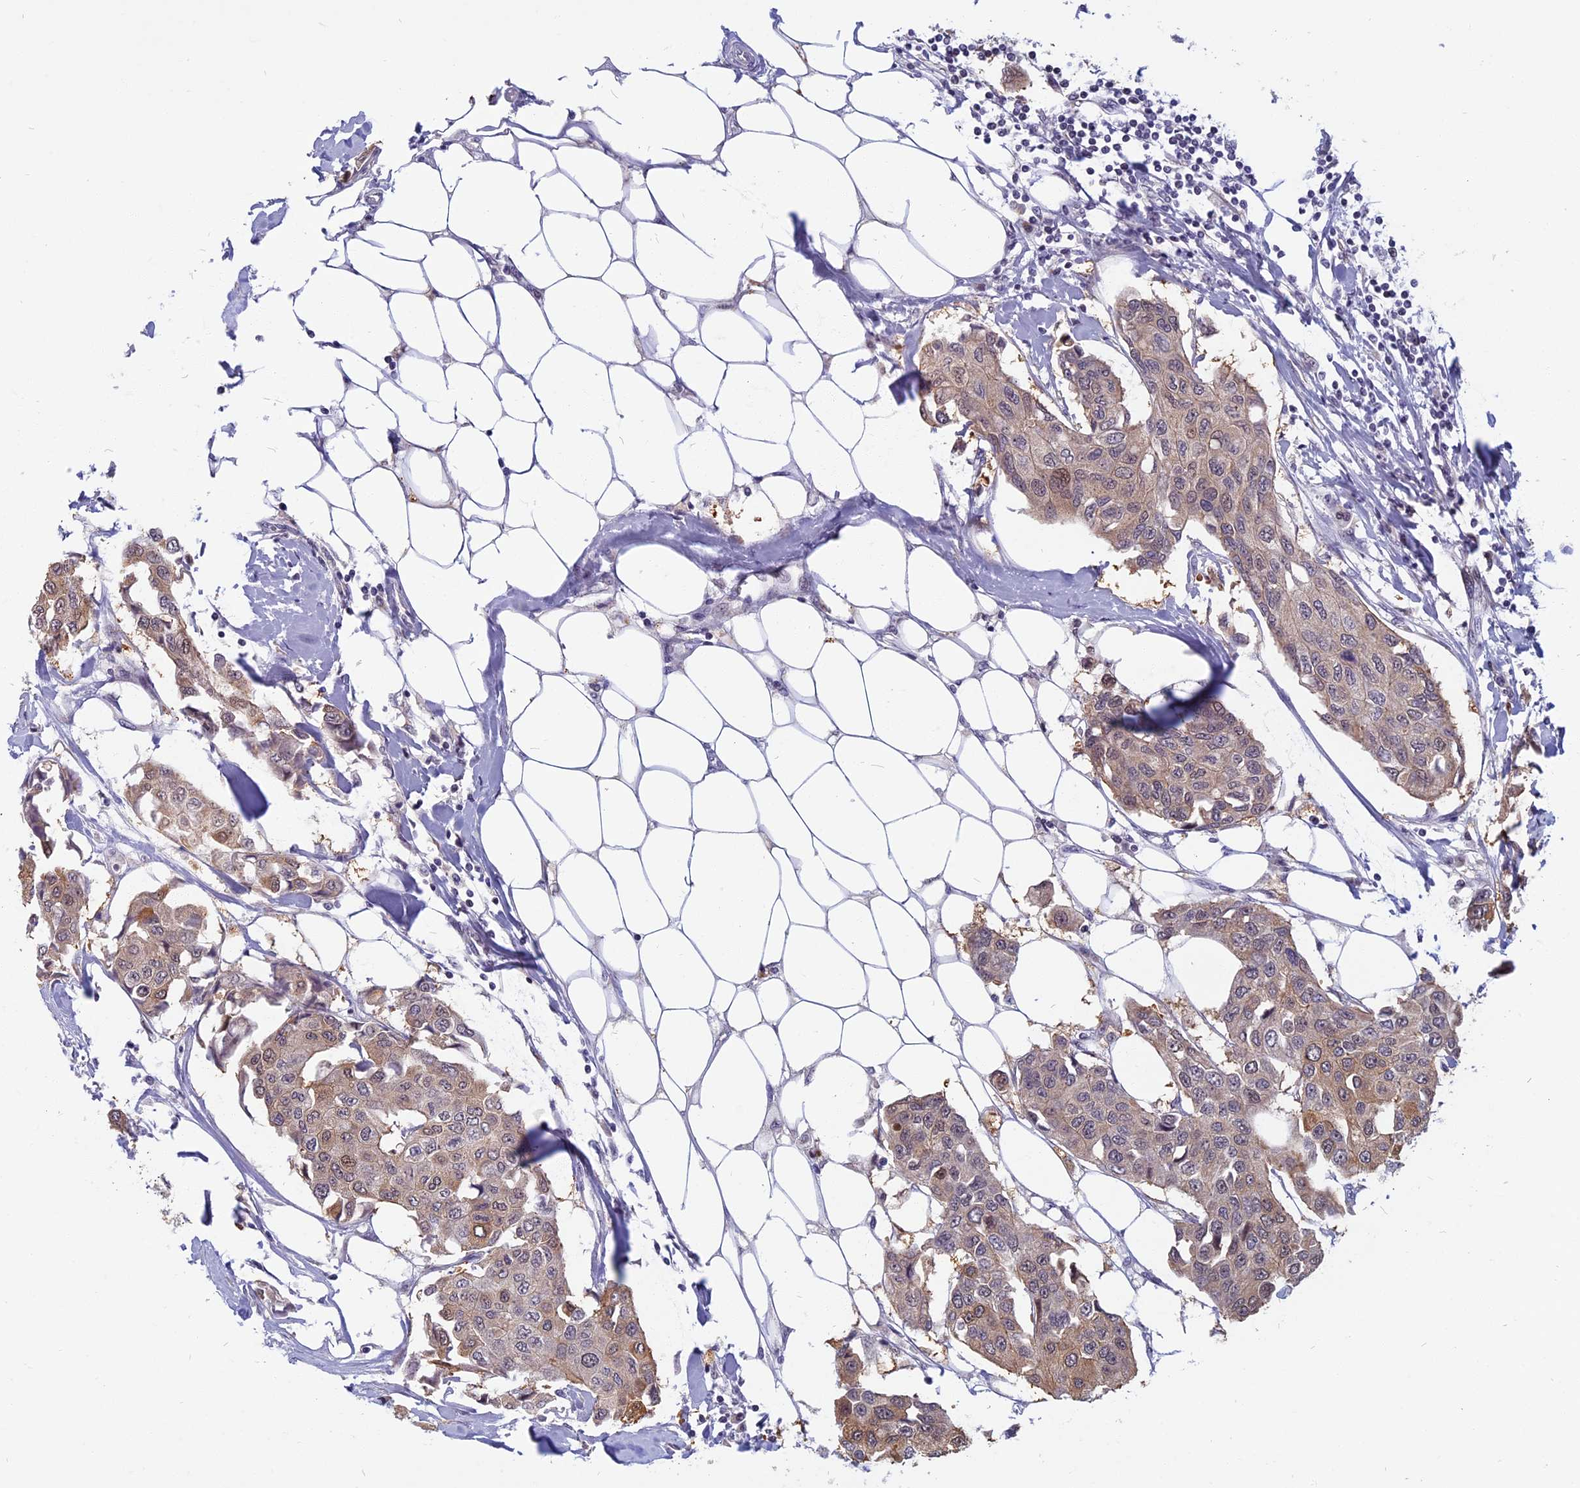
{"staining": {"intensity": "weak", "quantity": "25%-75%", "location": "cytoplasmic/membranous"}, "tissue": "breast cancer", "cell_type": "Tumor cells", "image_type": "cancer", "snomed": [{"axis": "morphology", "description": "Duct carcinoma"}, {"axis": "topography", "description": "Breast"}], "caption": "DAB (3,3'-diaminobenzidine) immunohistochemical staining of human breast intraductal carcinoma reveals weak cytoplasmic/membranous protein staining in about 25%-75% of tumor cells. (DAB = brown stain, brightfield microscopy at high magnification).", "gene": "CCDC113", "patient": {"sex": "female", "age": 80}}